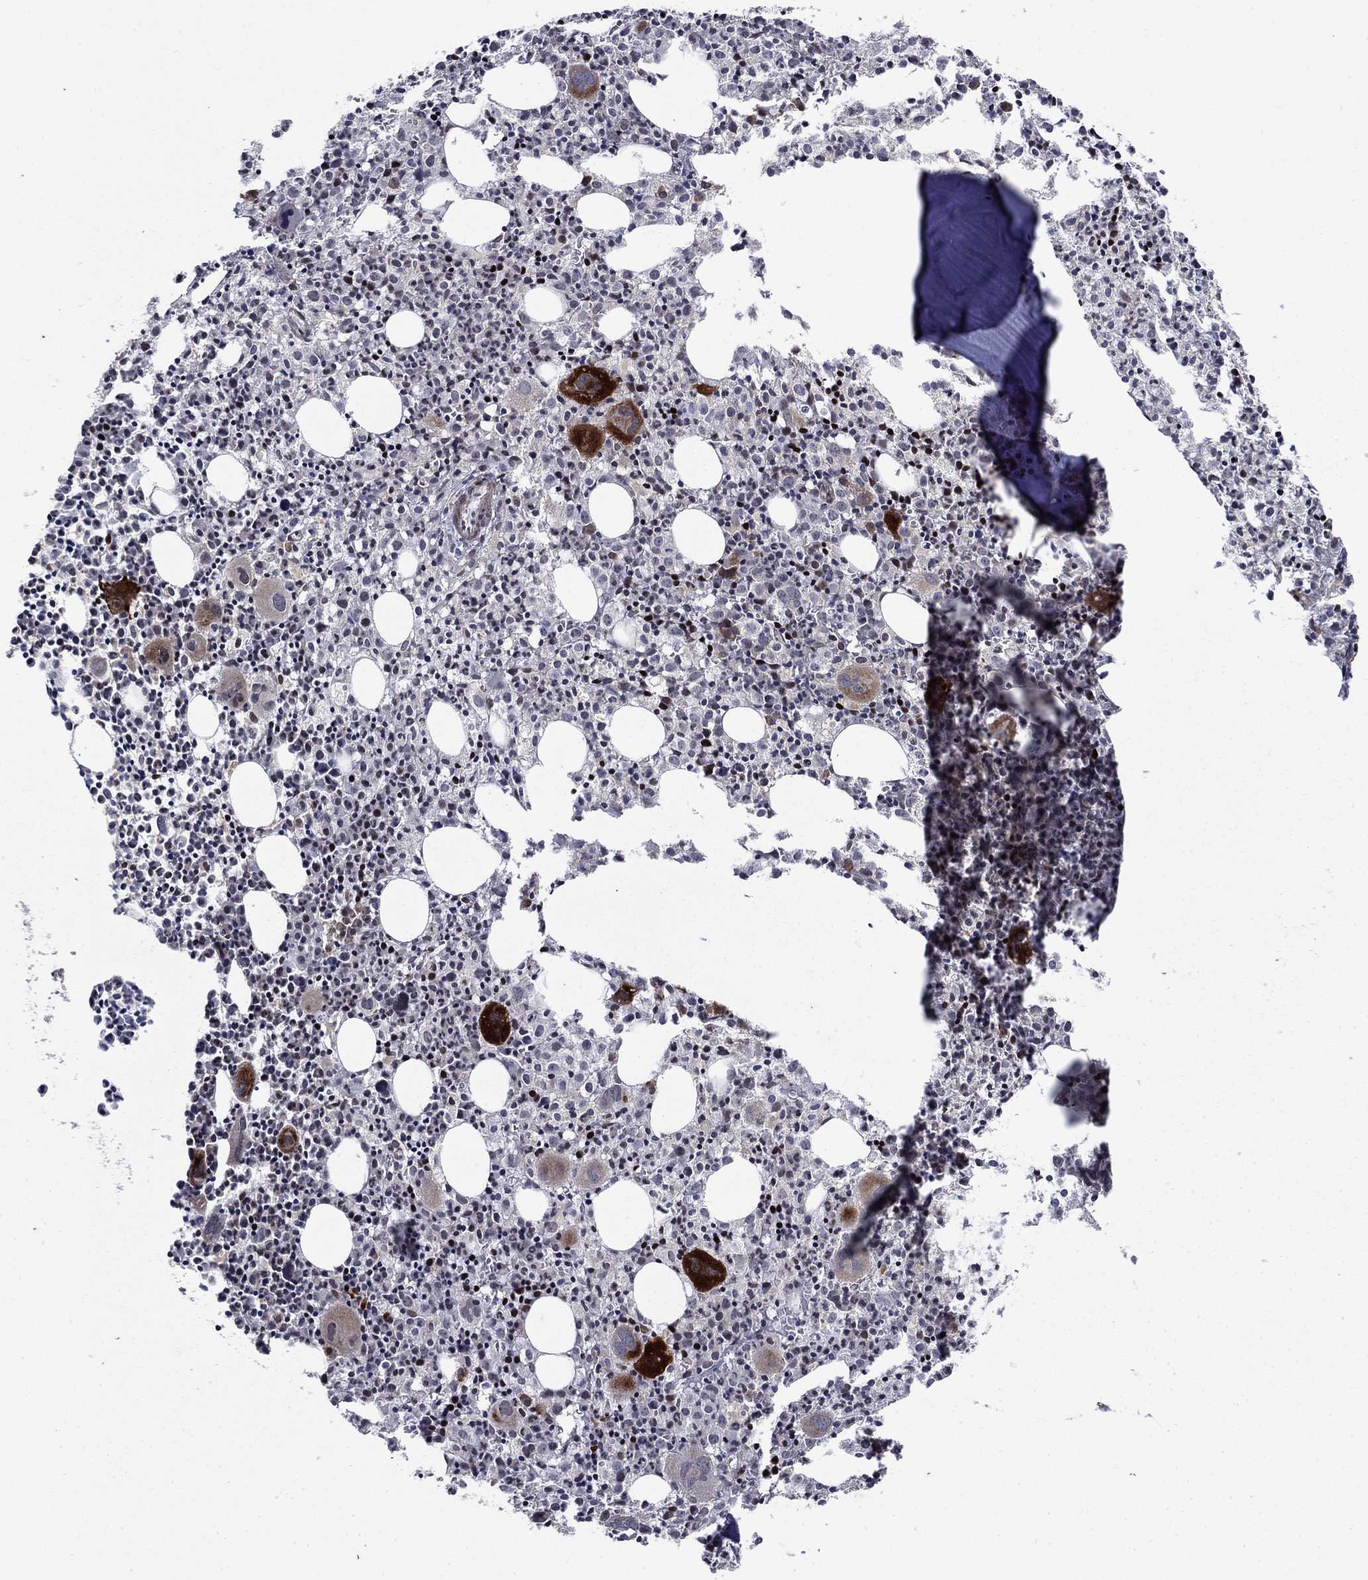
{"staining": {"intensity": "strong", "quantity": "25%-75%", "location": "cytoplasmic/membranous"}, "tissue": "bone marrow", "cell_type": "Hematopoietic cells", "image_type": "normal", "snomed": [{"axis": "morphology", "description": "Normal tissue, NOS"}, {"axis": "morphology", "description": "Inflammation, NOS"}, {"axis": "topography", "description": "Bone marrow"}], "caption": "Immunohistochemistry histopathology image of unremarkable bone marrow: human bone marrow stained using immunohistochemistry (IHC) displays high levels of strong protein expression localized specifically in the cytoplasmic/membranous of hematopoietic cells, appearing as a cytoplasmic/membranous brown color.", "gene": "DHRS7", "patient": {"sex": "male", "age": 3}}